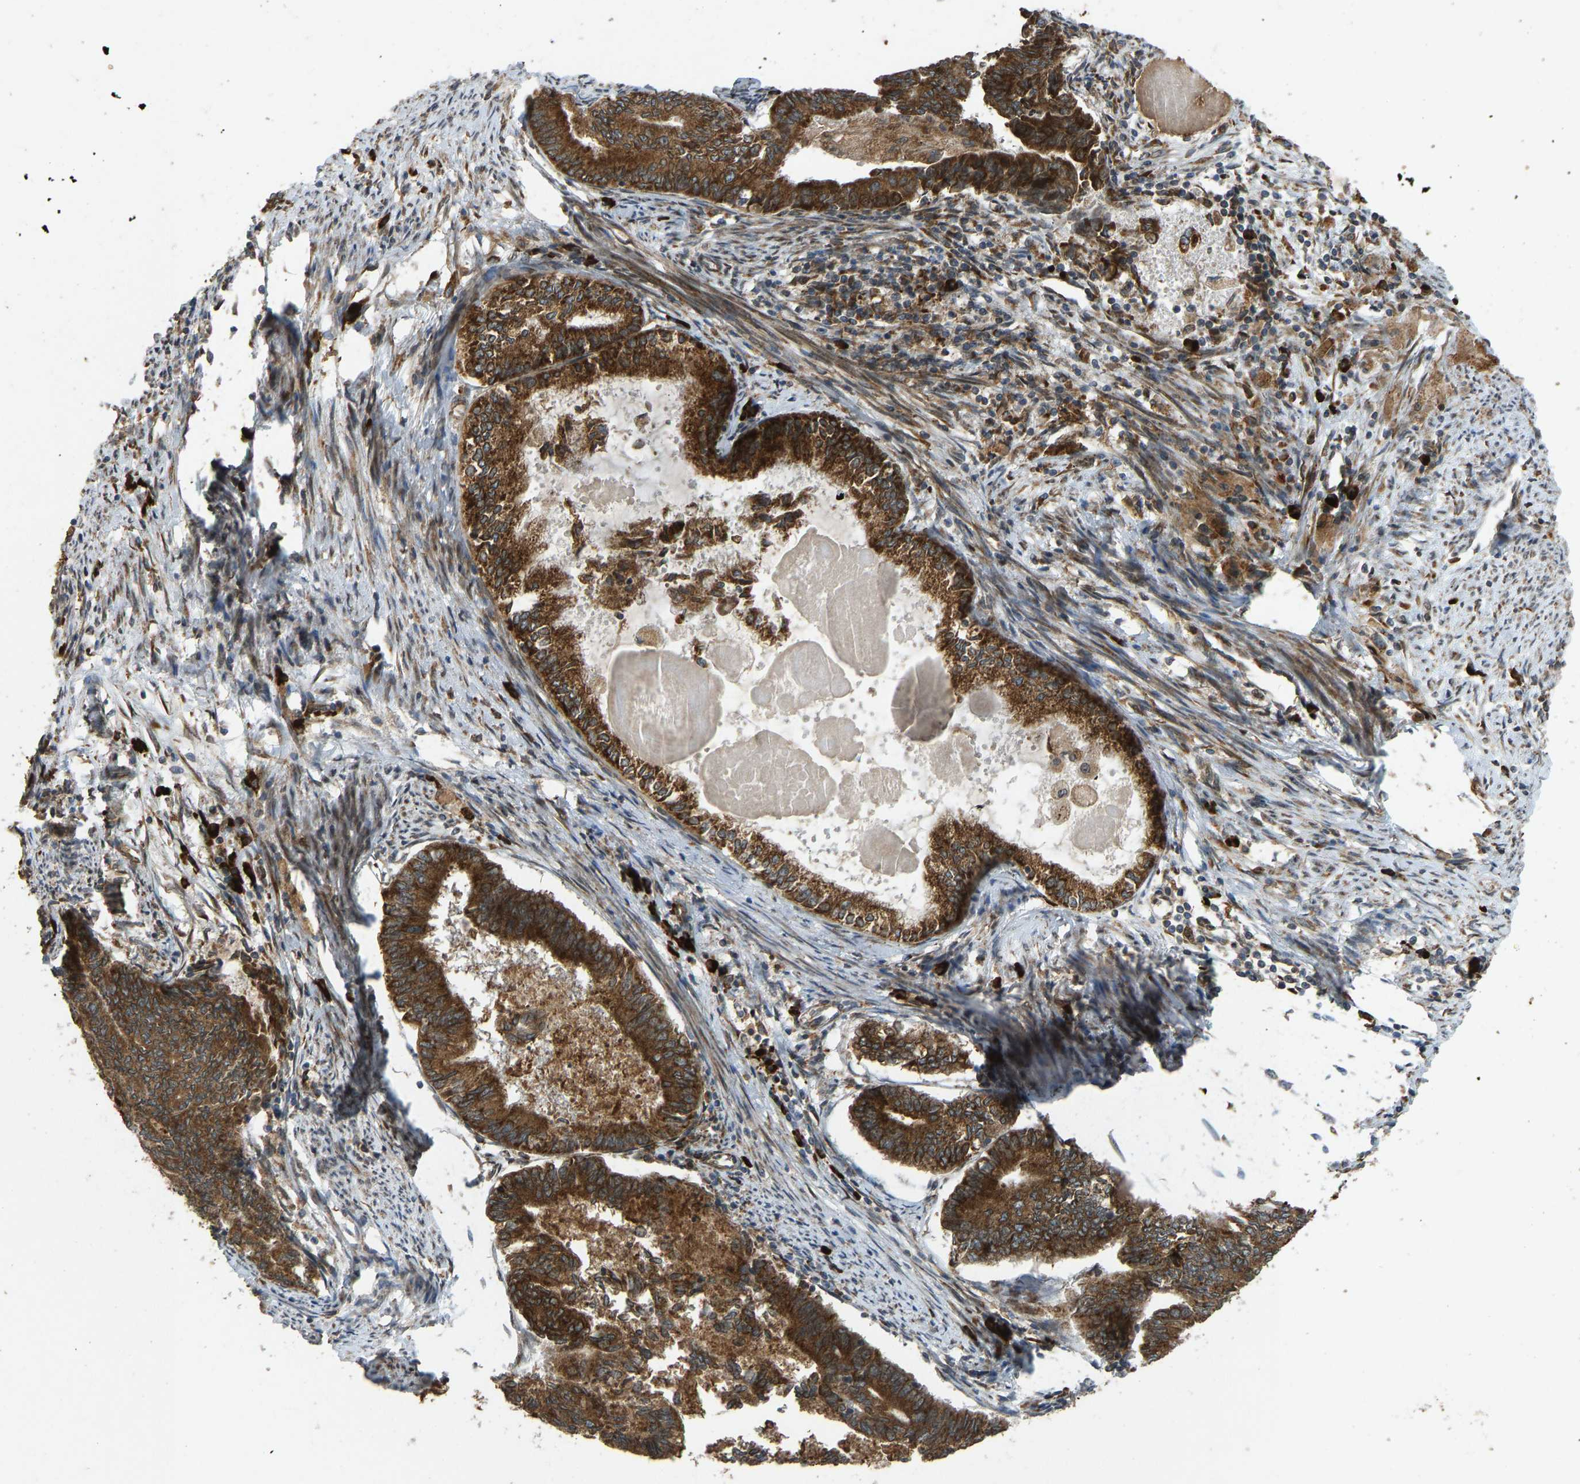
{"staining": {"intensity": "strong", "quantity": ">75%", "location": "cytoplasmic/membranous"}, "tissue": "endometrial cancer", "cell_type": "Tumor cells", "image_type": "cancer", "snomed": [{"axis": "morphology", "description": "Adenocarcinoma, NOS"}, {"axis": "topography", "description": "Endometrium"}], "caption": "Immunohistochemical staining of human endometrial cancer reveals high levels of strong cytoplasmic/membranous protein positivity in about >75% of tumor cells.", "gene": "RPN2", "patient": {"sex": "female", "age": 86}}